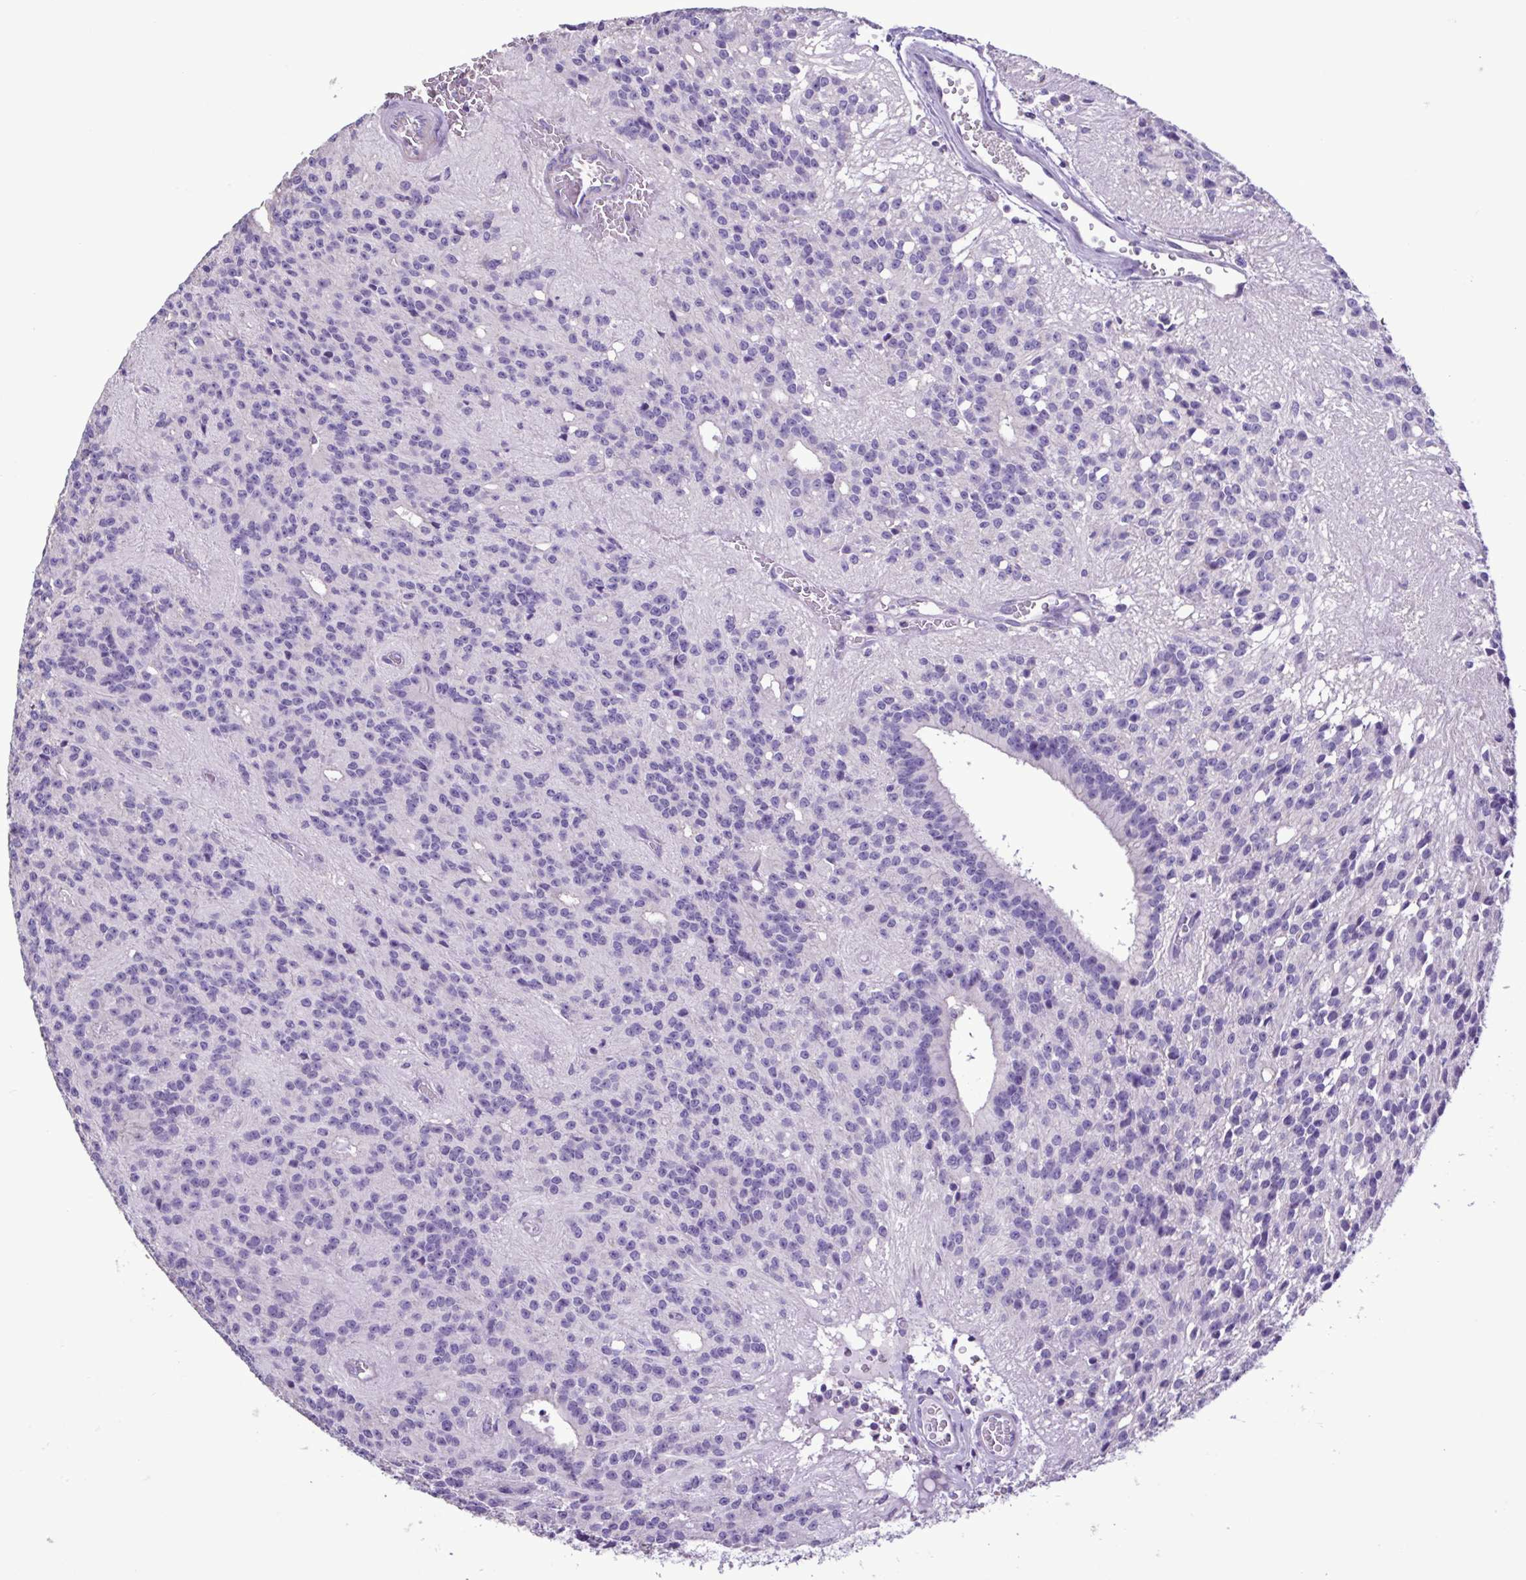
{"staining": {"intensity": "negative", "quantity": "none", "location": "none"}, "tissue": "glioma", "cell_type": "Tumor cells", "image_type": "cancer", "snomed": [{"axis": "morphology", "description": "Glioma, malignant, Low grade"}, {"axis": "topography", "description": "Brain"}], "caption": "DAB (3,3'-diaminobenzidine) immunohistochemical staining of low-grade glioma (malignant) reveals no significant expression in tumor cells.", "gene": "PLA2G4E", "patient": {"sex": "male", "age": 31}}